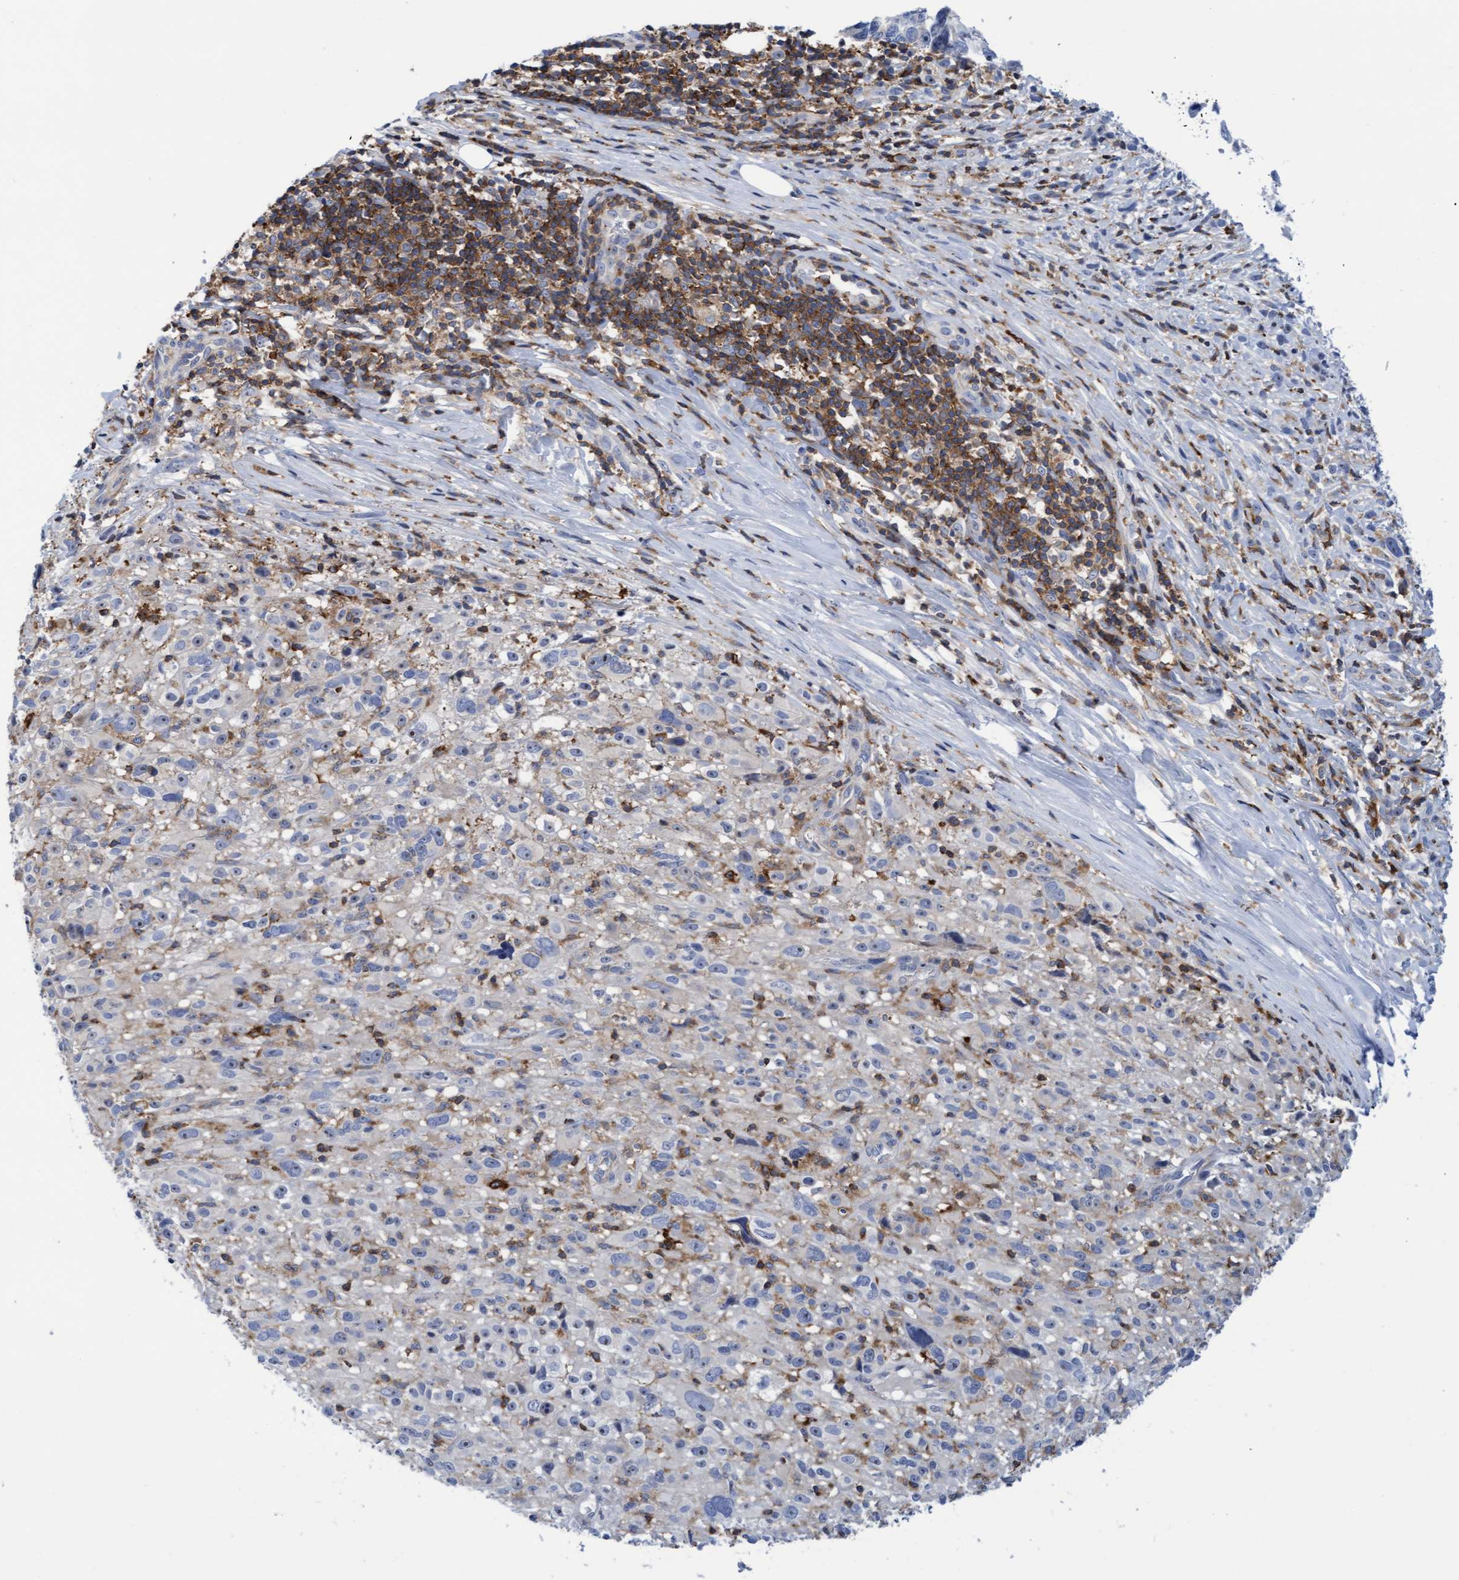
{"staining": {"intensity": "negative", "quantity": "none", "location": "none"}, "tissue": "melanoma", "cell_type": "Tumor cells", "image_type": "cancer", "snomed": [{"axis": "morphology", "description": "Malignant melanoma, NOS"}, {"axis": "topography", "description": "Skin"}], "caption": "A photomicrograph of human melanoma is negative for staining in tumor cells.", "gene": "FNBP1", "patient": {"sex": "female", "age": 55}}